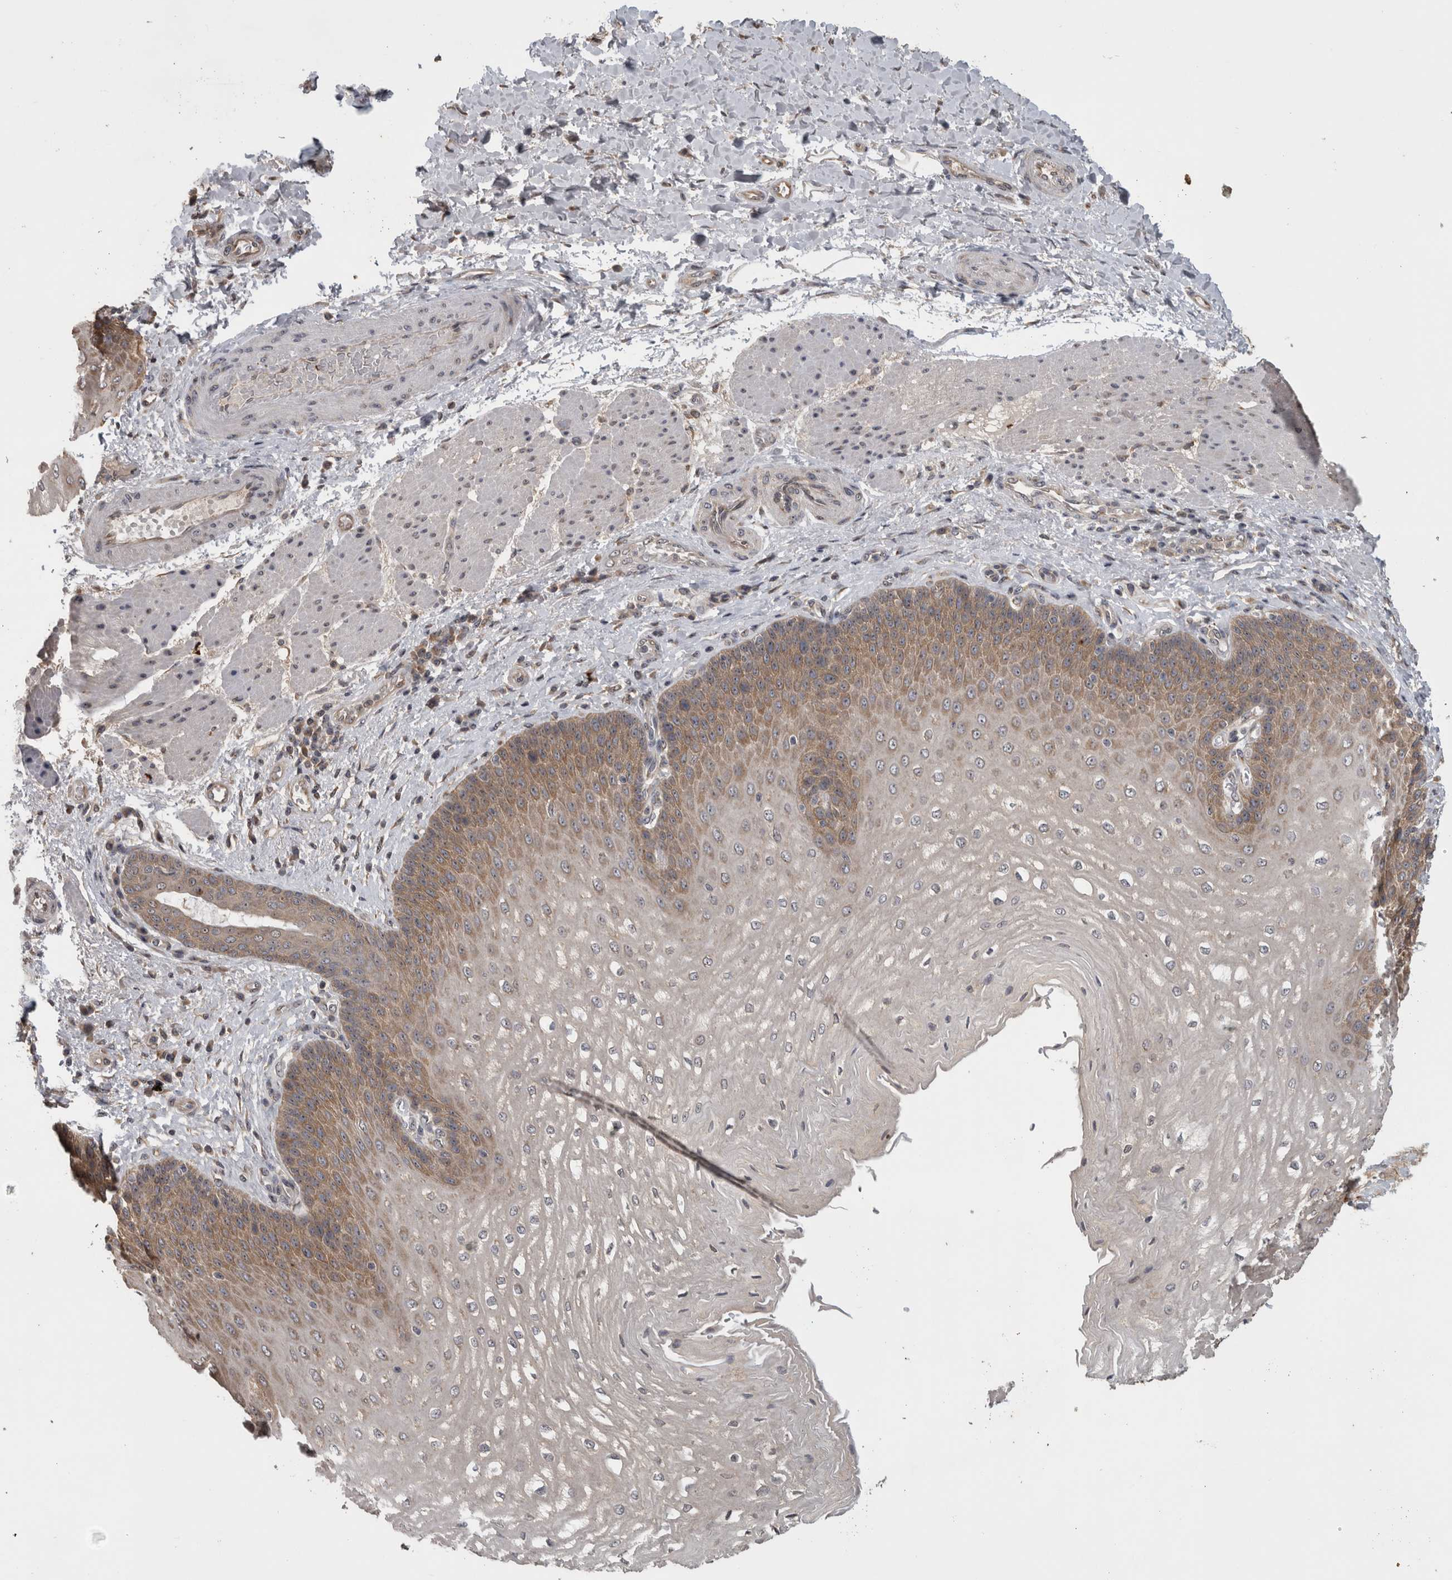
{"staining": {"intensity": "moderate", "quantity": "25%-75%", "location": "cytoplasmic/membranous"}, "tissue": "esophagus", "cell_type": "Squamous epithelial cells", "image_type": "normal", "snomed": [{"axis": "morphology", "description": "Normal tissue, NOS"}, {"axis": "topography", "description": "Esophagus"}], "caption": "Brown immunohistochemical staining in normal esophagus demonstrates moderate cytoplasmic/membranous expression in approximately 25%-75% of squamous epithelial cells. The protein is stained brown, and the nuclei are stained in blue (DAB IHC with brightfield microscopy, high magnification).", "gene": "ATXN2", "patient": {"sex": "male", "age": 54}}